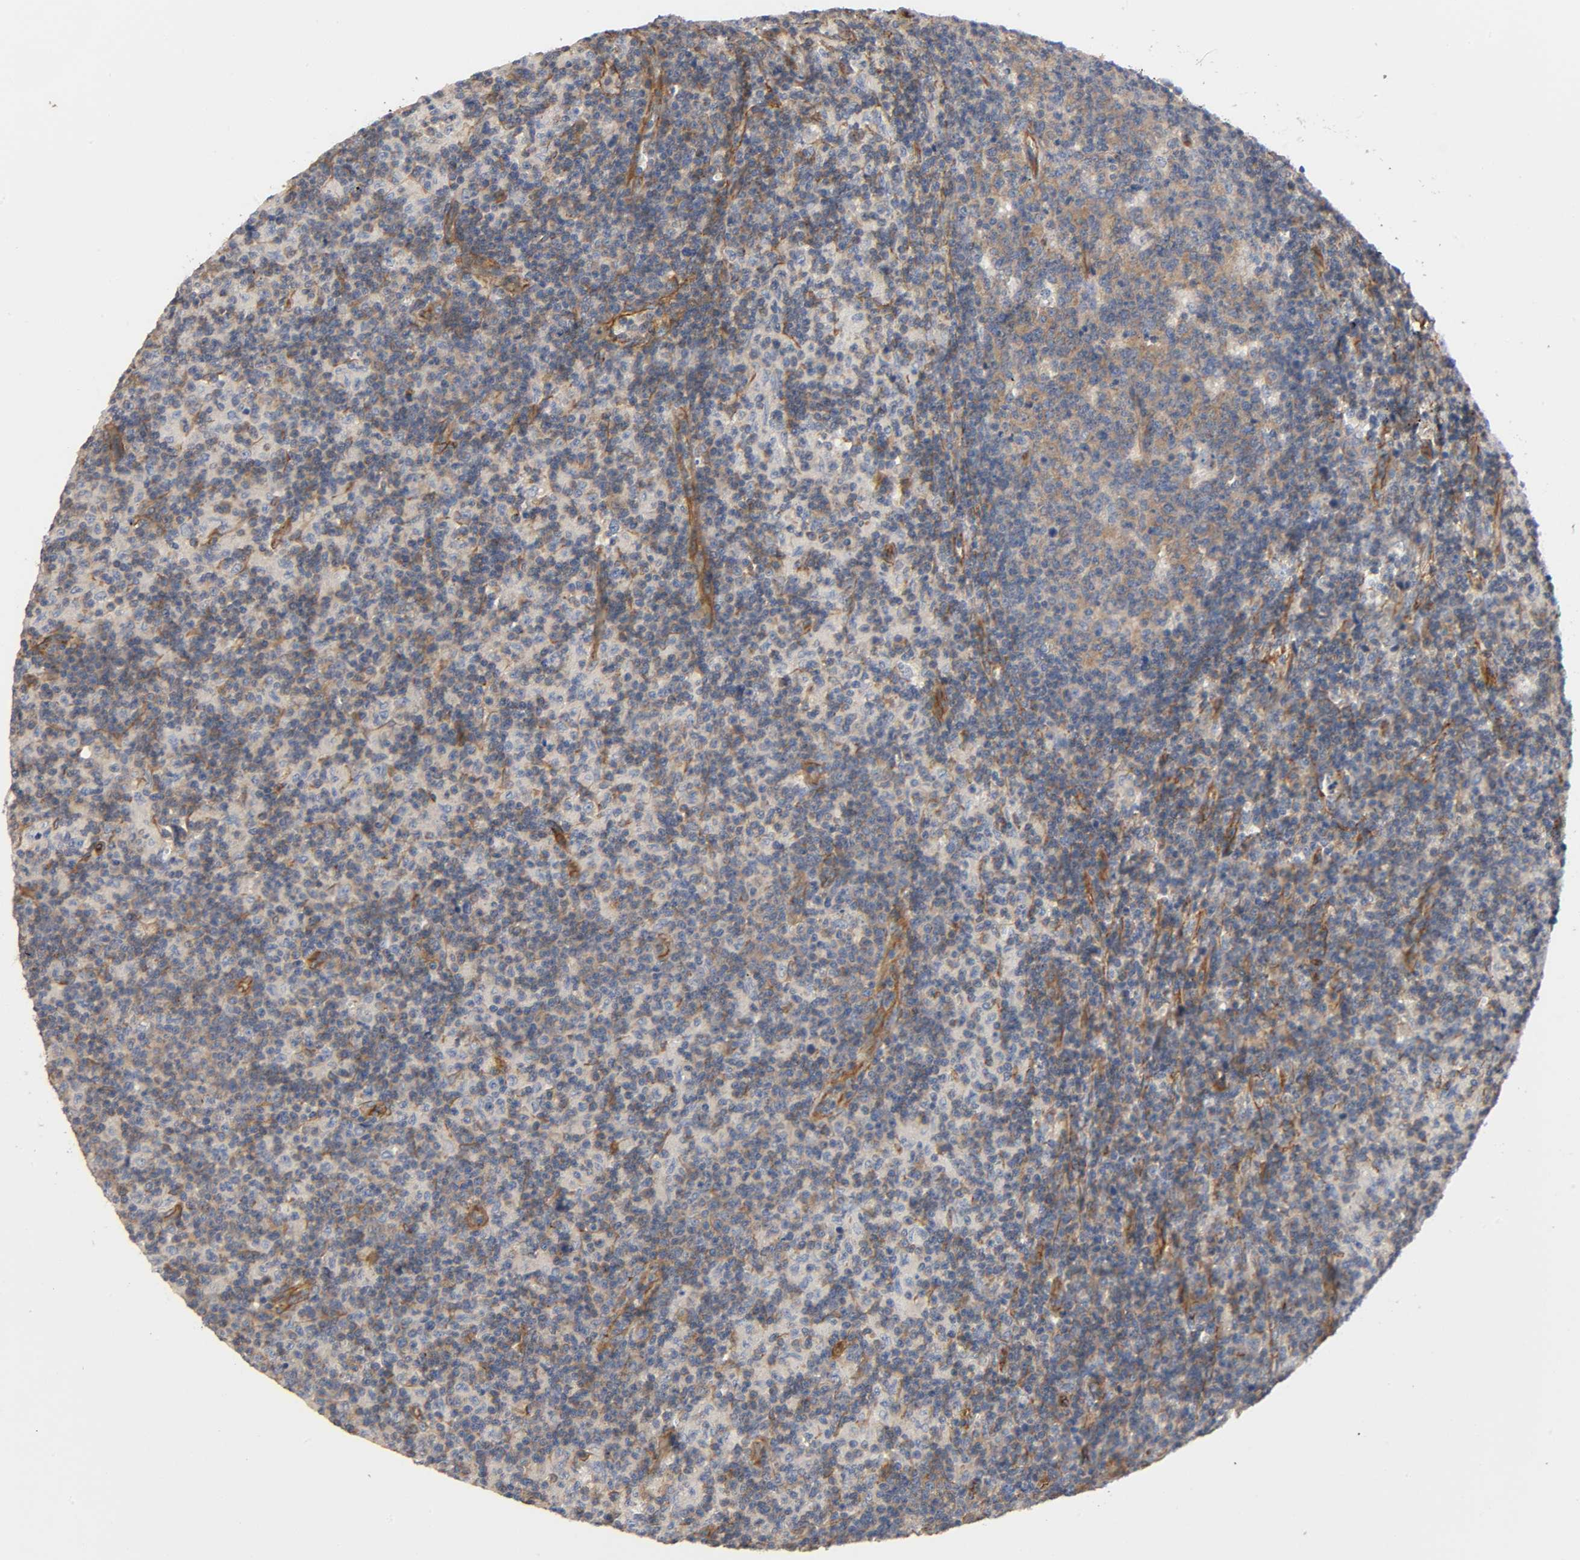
{"staining": {"intensity": "moderate", "quantity": ">75%", "location": "cytoplasmic/membranous"}, "tissue": "lymph node", "cell_type": "Germinal center cells", "image_type": "normal", "snomed": [{"axis": "morphology", "description": "Normal tissue, NOS"}, {"axis": "morphology", "description": "Inflammation, NOS"}, {"axis": "topography", "description": "Lymph node"}], "caption": "IHC staining of benign lymph node, which shows medium levels of moderate cytoplasmic/membranous positivity in about >75% of germinal center cells indicating moderate cytoplasmic/membranous protein positivity. The staining was performed using DAB (3,3'-diaminobenzidine) (brown) for protein detection and nuclei were counterstained in hematoxylin (blue).", "gene": "MARS1", "patient": {"sex": "male", "age": 55}}